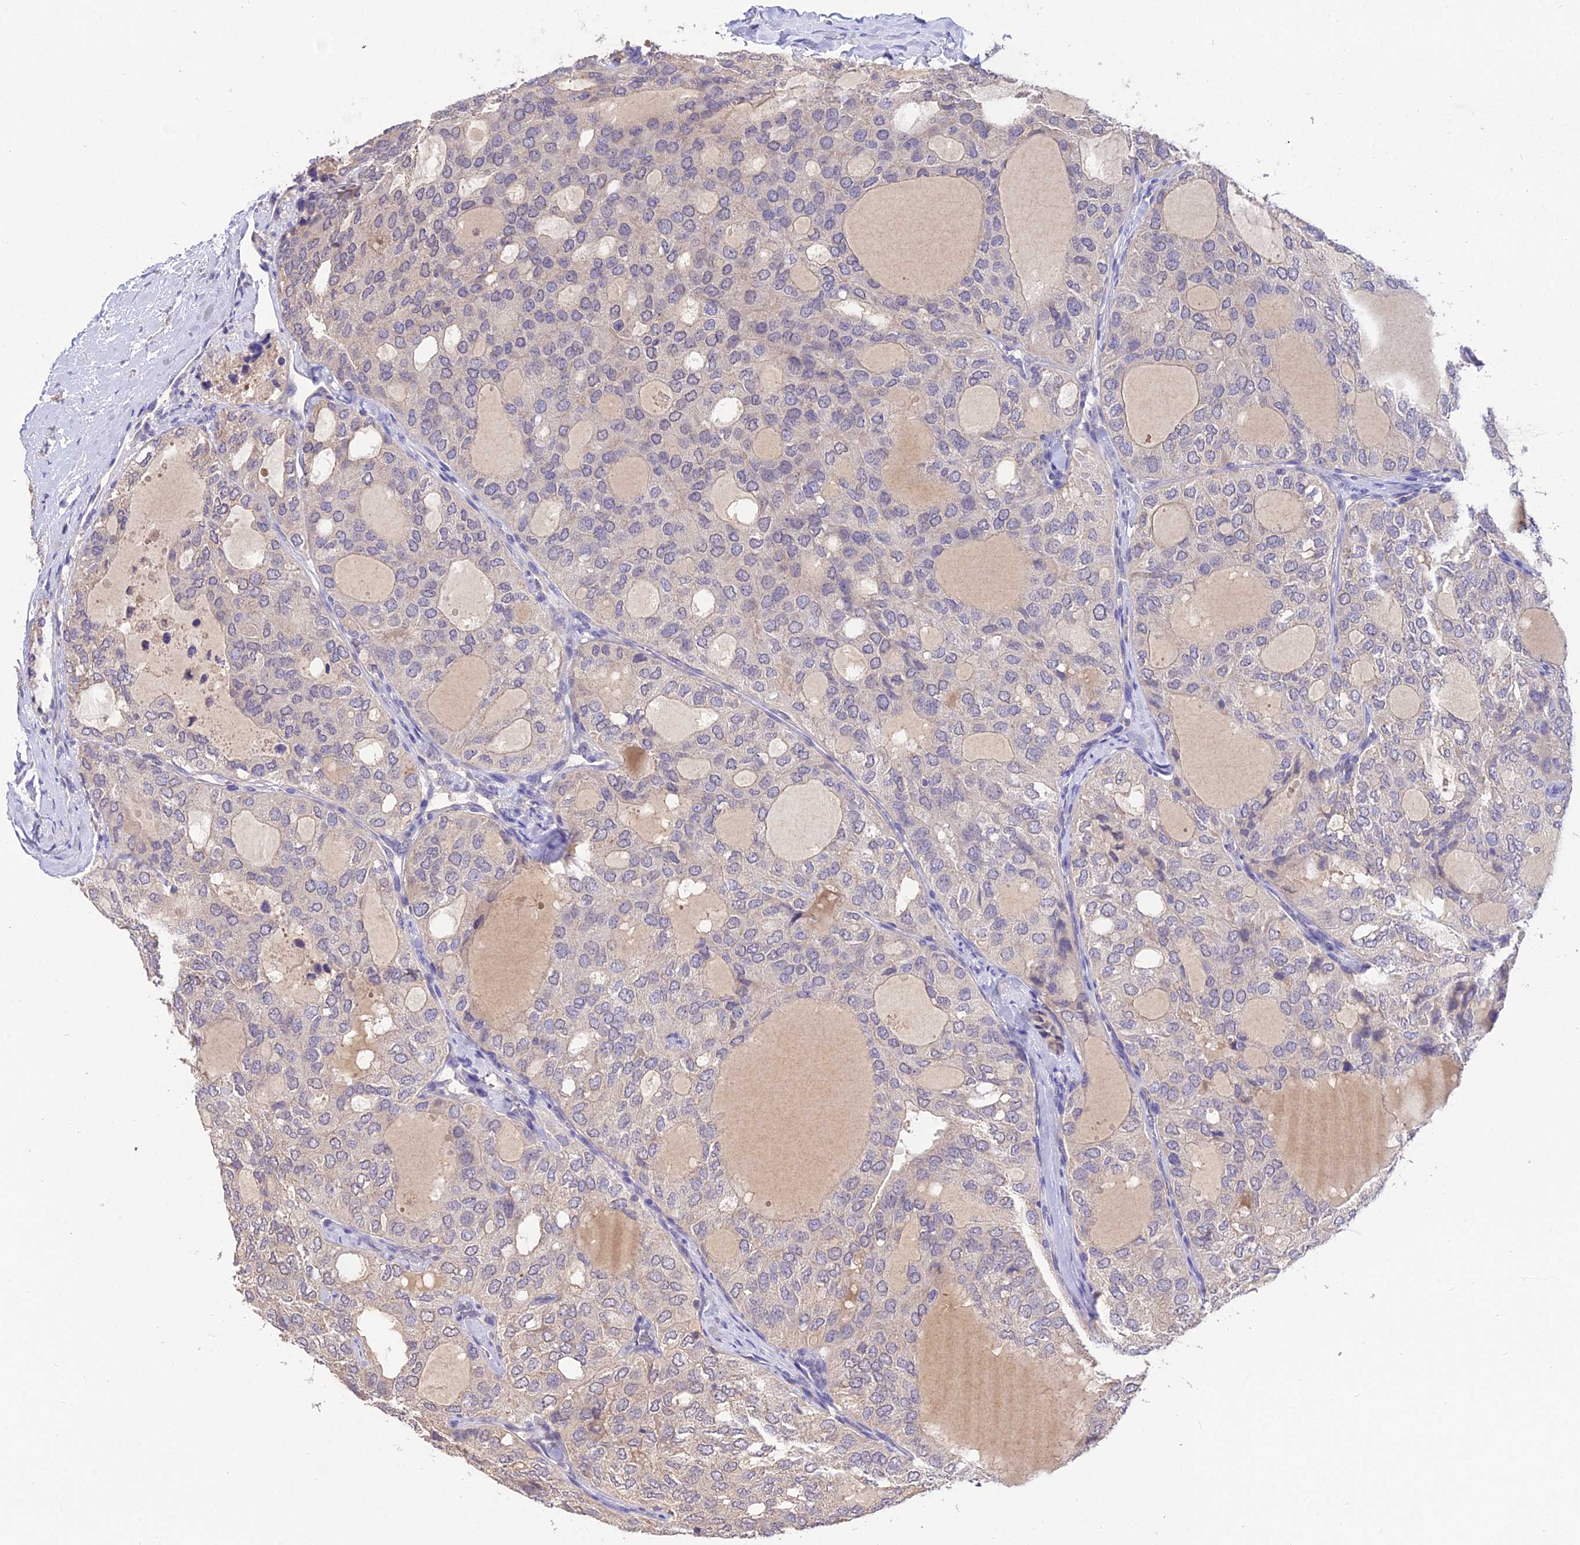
{"staining": {"intensity": "negative", "quantity": "none", "location": "none"}, "tissue": "thyroid cancer", "cell_type": "Tumor cells", "image_type": "cancer", "snomed": [{"axis": "morphology", "description": "Follicular adenoma carcinoma, NOS"}, {"axis": "topography", "description": "Thyroid gland"}], "caption": "Micrograph shows no protein positivity in tumor cells of follicular adenoma carcinoma (thyroid) tissue.", "gene": "PGK1", "patient": {"sex": "male", "age": 75}}